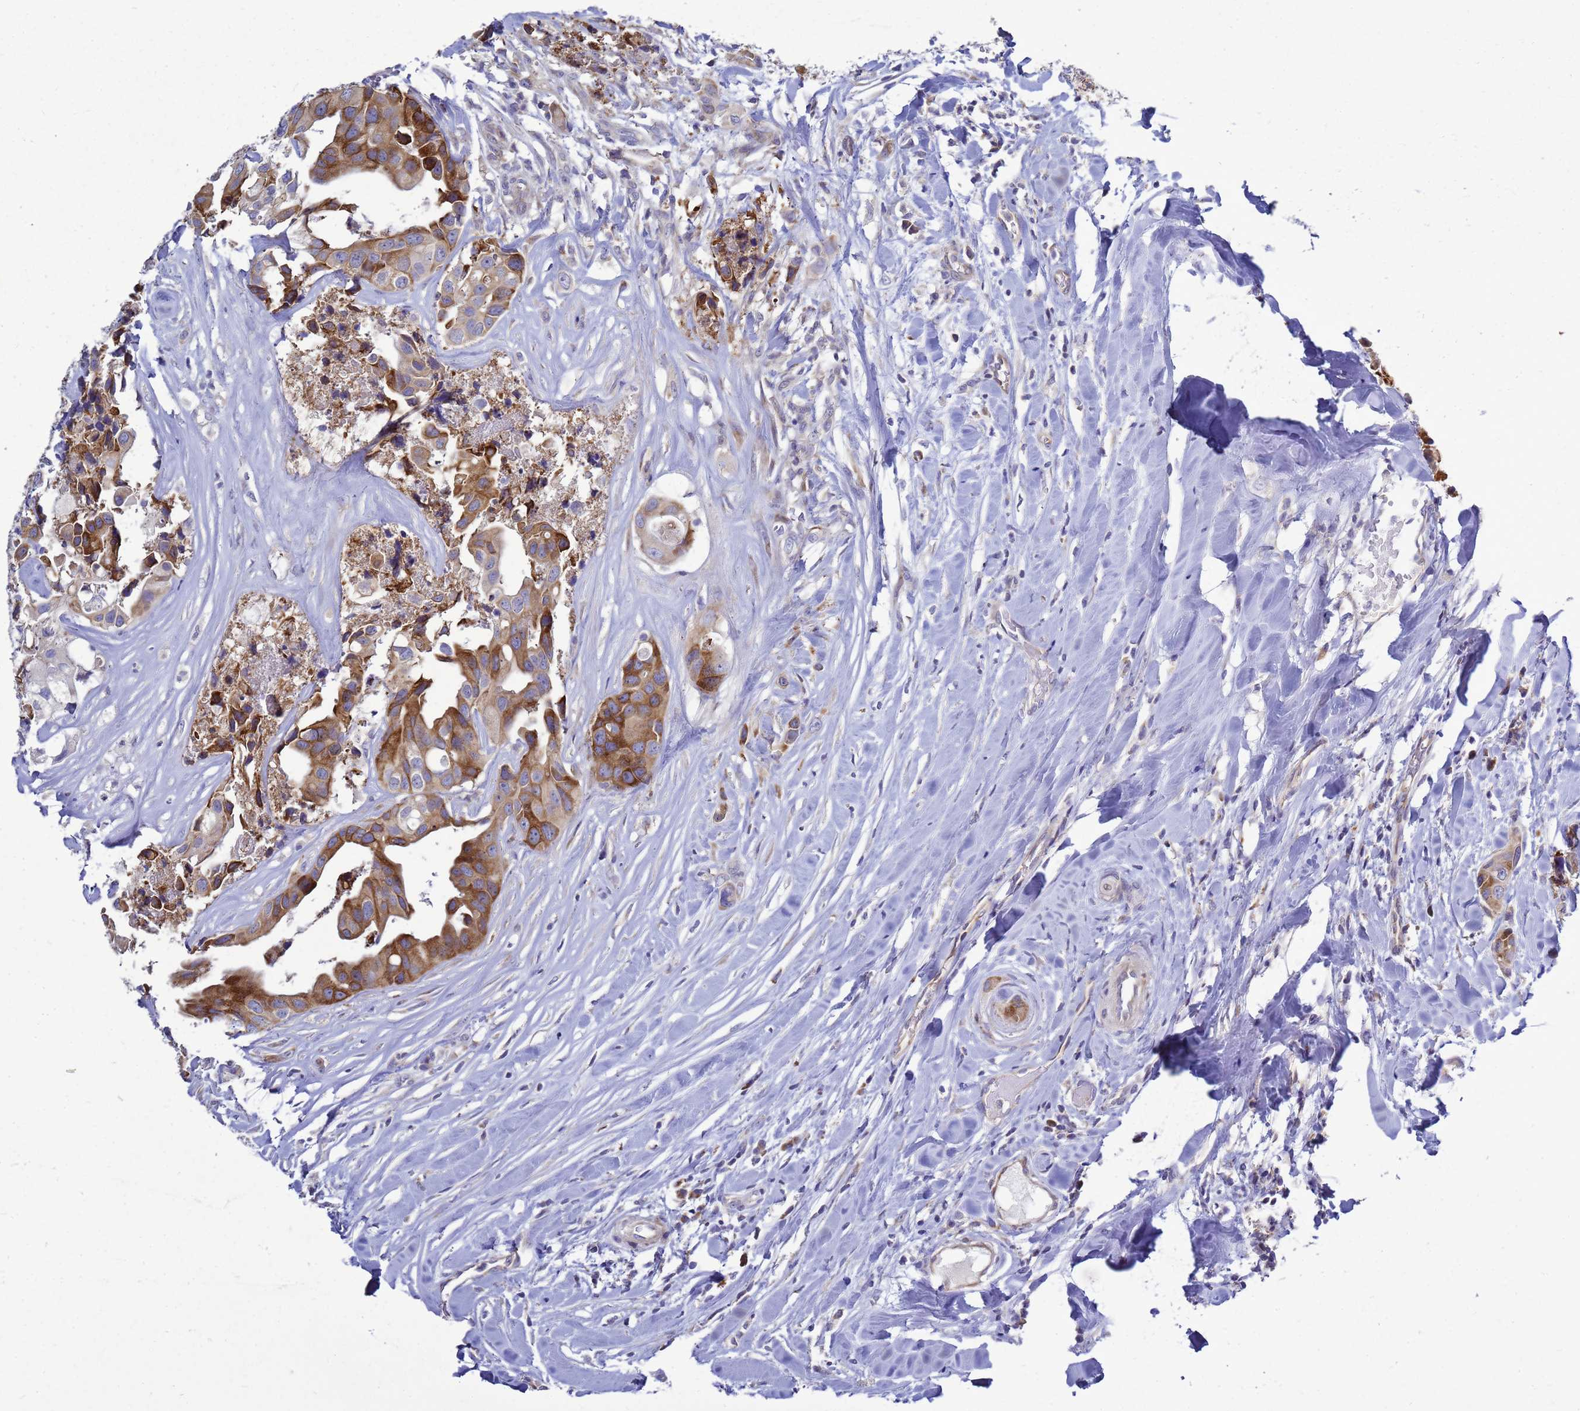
{"staining": {"intensity": "moderate", "quantity": ">75%", "location": "cytoplasmic/membranous"}, "tissue": "head and neck cancer", "cell_type": "Tumor cells", "image_type": "cancer", "snomed": [{"axis": "morphology", "description": "Adenocarcinoma, NOS"}, {"axis": "morphology", "description": "Adenocarcinoma, metastatic, NOS"}, {"axis": "topography", "description": "Head-Neck"}], "caption": "Immunohistochemistry (IHC) image of human head and neck cancer (adenocarcinoma) stained for a protein (brown), which demonstrates medium levels of moderate cytoplasmic/membranous positivity in about >75% of tumor cells.", "gene": "MON1B", "patient": {"sex": "male", "age": 75}}